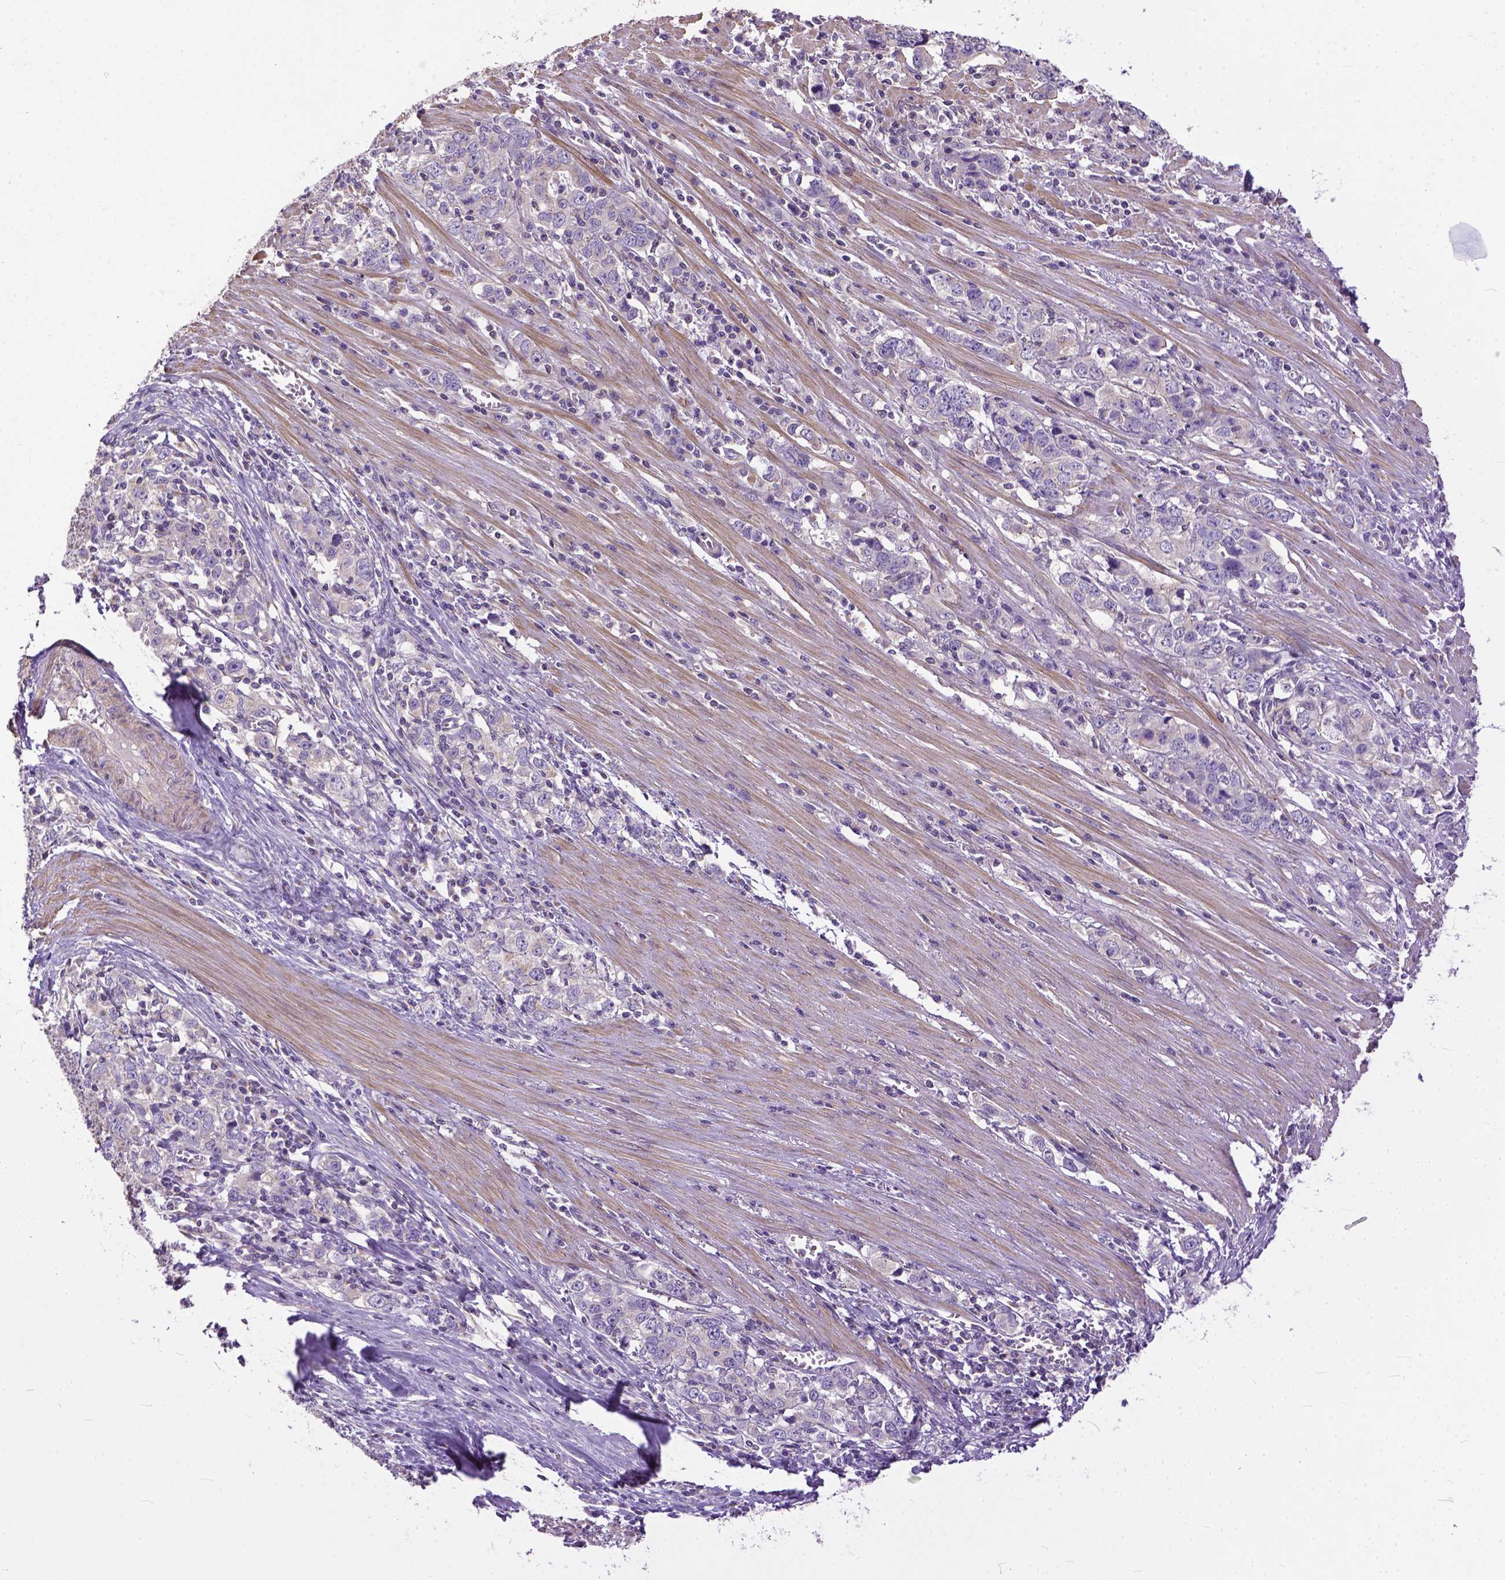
{"staining": {"intensity": "negative", "quantity": "none", "location": "none"}, "tissue": "stomach cancer", "cell_type": "Tumor cells", "image_type": "cancer", "snomed": [{"axis": "morphology", "description": "Adenocarcinoma, NOS"}, {"axis": "topography", "description": "Stomach, lower"}], "caption": "A high-resolution histopathology image shows immunohistochemistry staining of stomach adenocarcinoma, which demonstrates no significant expression in tumor cells.", "gene": "BANF2", "patient": {"sex": "female", "age": 72}}